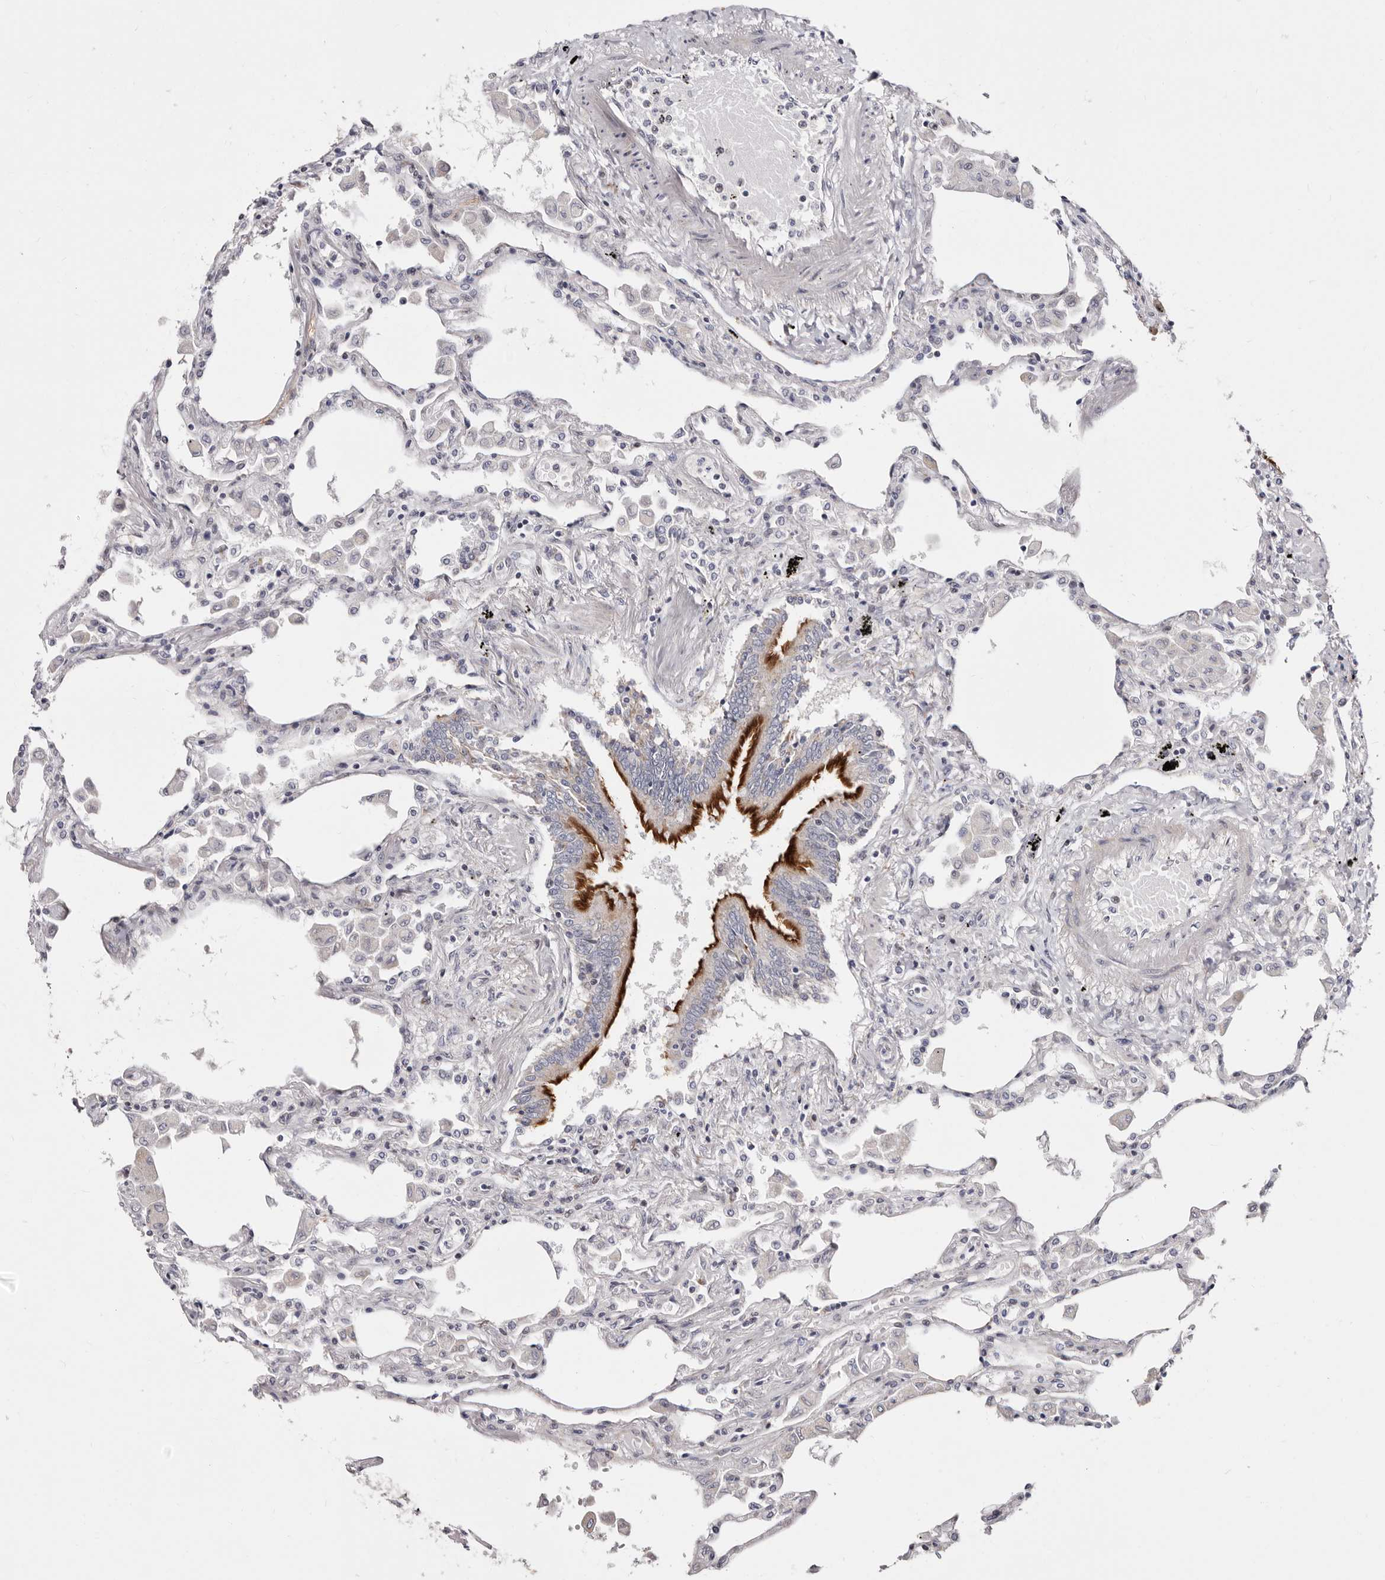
{"staining": {"intensity": "moderate", "quantity": "<25%", "location": "cytoplasmic/membranous"}, "tissue": "lung", "cell_type": "Alveolar cells", "image_type": "normal", "snomed": [{"axis": "morphology", "description": "Normal tissue, NOS"}, {"axis": "topography", "description": "Bronchus"}, {"axis": "topography", "description": "Lung"}], "caption": "The immunohistochemical stain shows moderate cytoplasmic/membranous expression in alveolar cells of unremarkable lung.", "gene": "TIMM17B", "patient": {"sex": "female", "age": 49}}